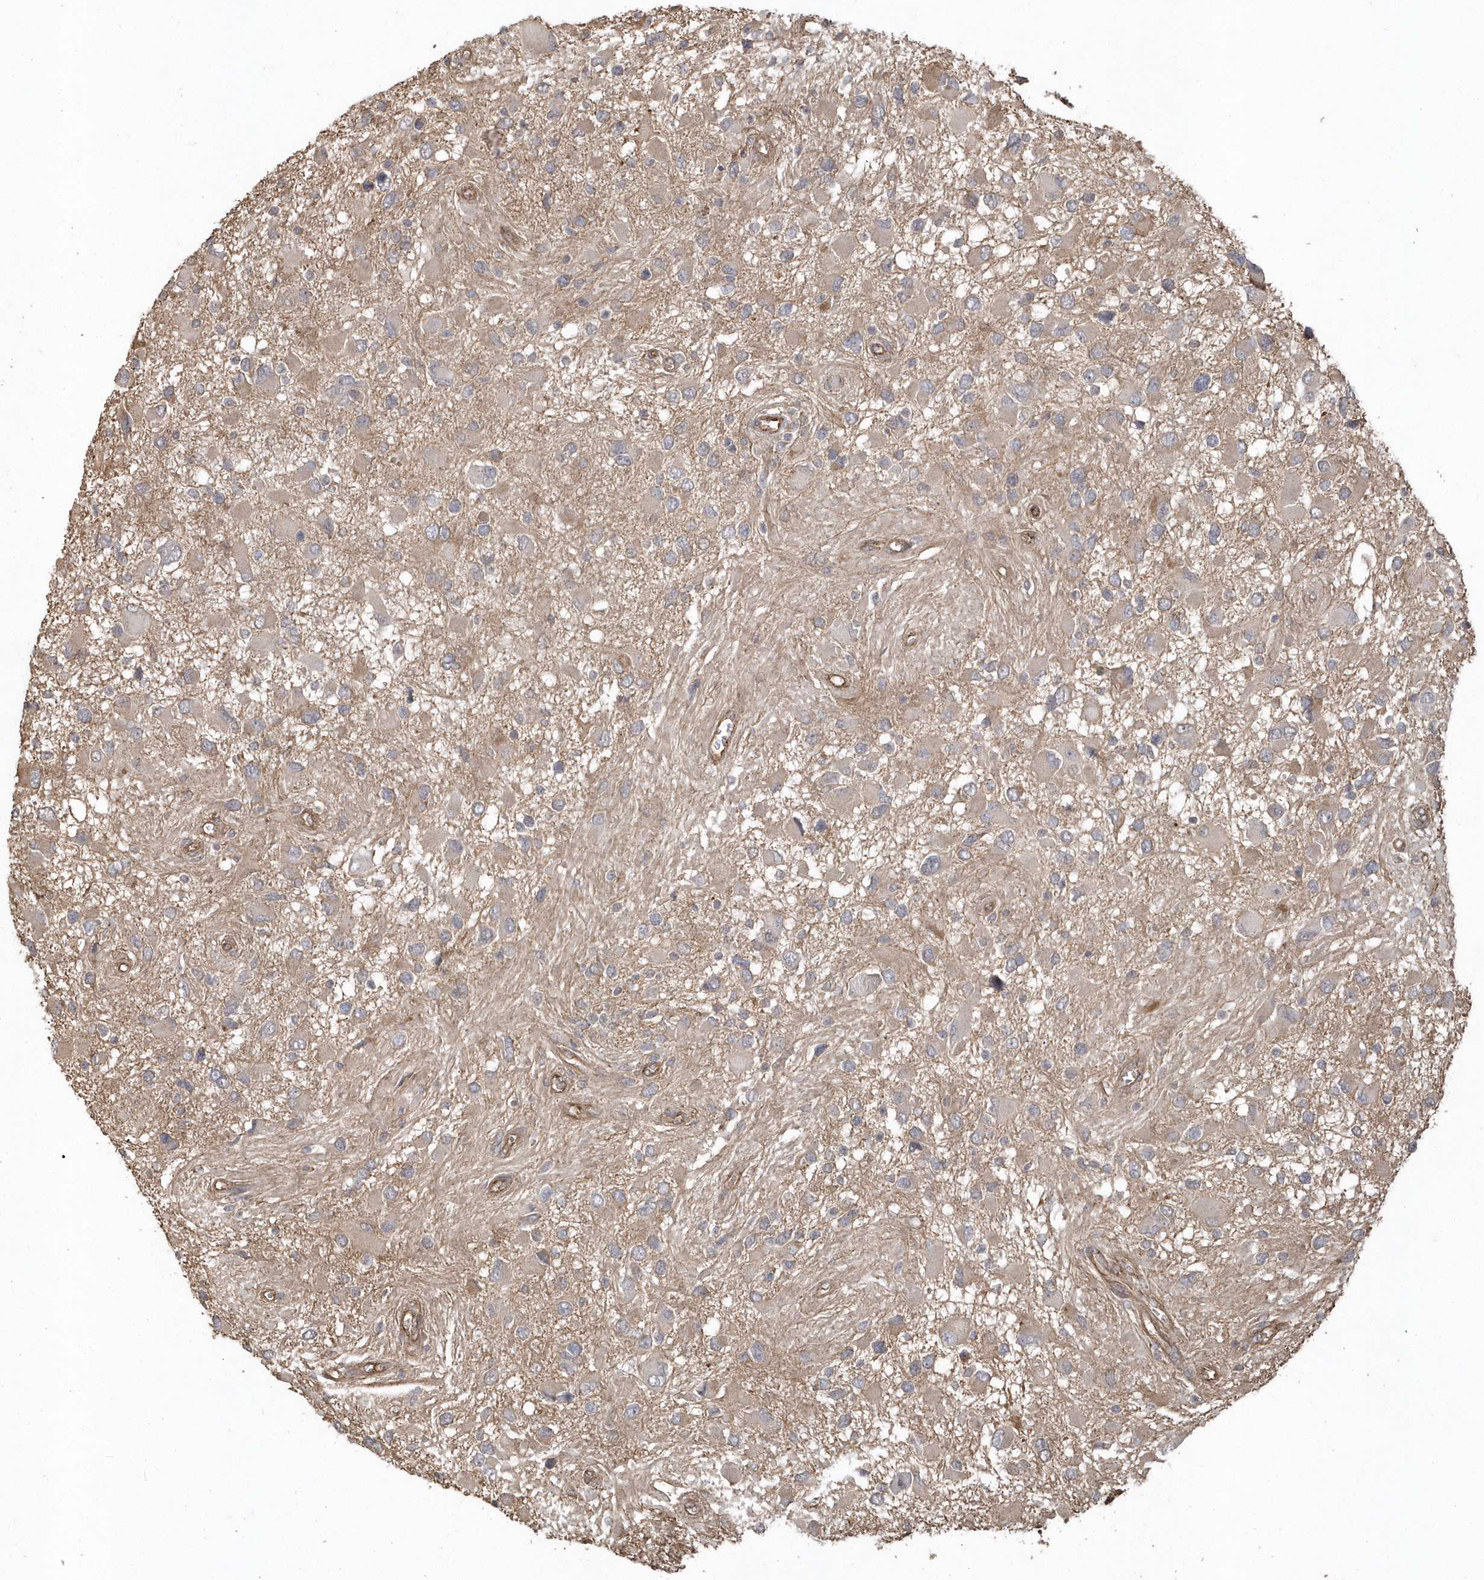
{"staining": {"intensity": "weak", "quantity": ">75%", "location": "cytoplasmic/membranous"}, "tissue": "glioma", "cell_type": "Tumor cells", "image_type": "cancer", "snomed": [{"axis": "morphology", "description": "Glioma, malignant, High grade"}, {"axis": "topography", "description": "Brain"}], "caption": "Brown immunohistochemical staining in human glioma shows weak cytoplasmic/membranous staining in about >75% of tumor cells.", "gene": "HERPUD1", "patient": {"sex": "male", "age": 53}}